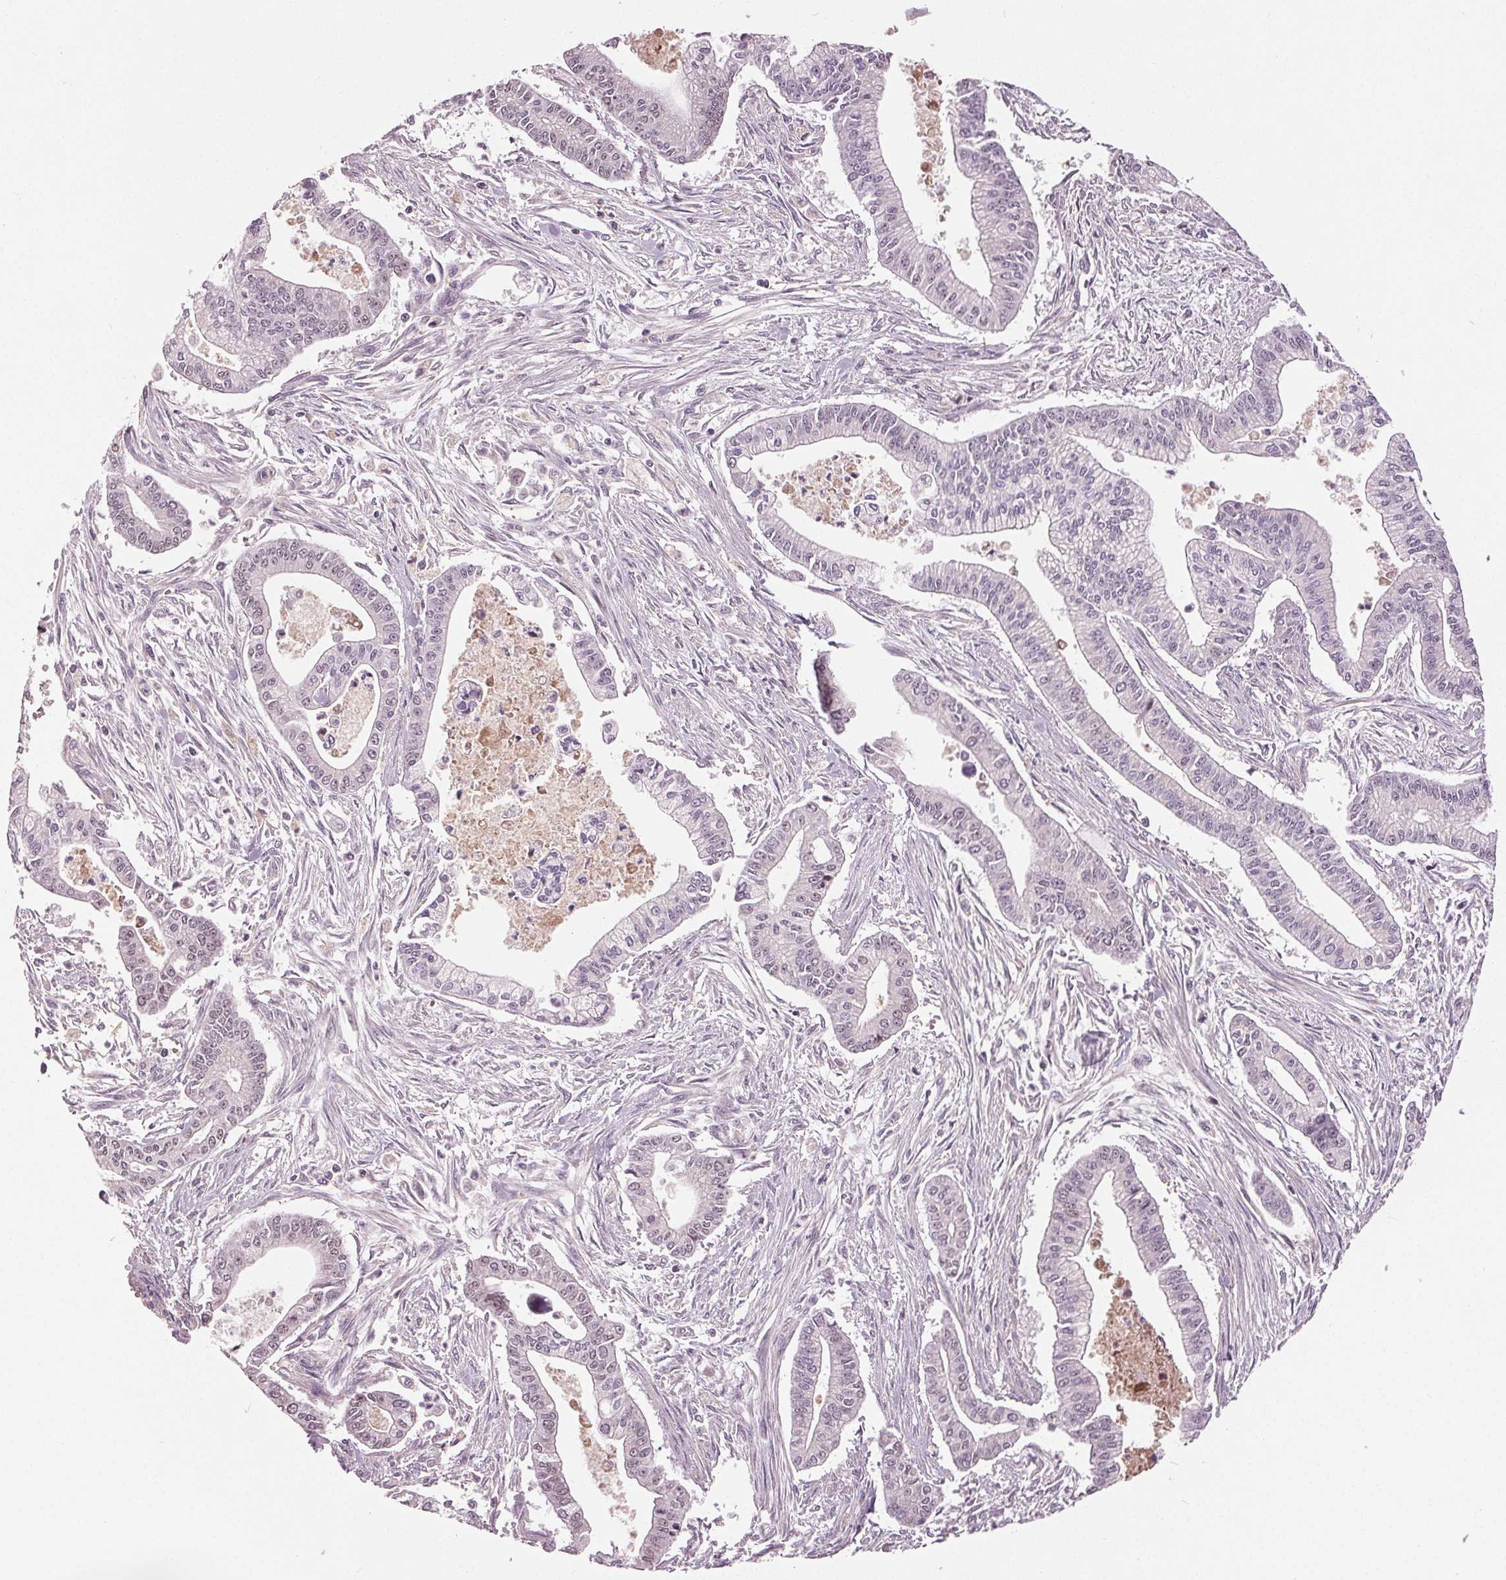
{"staining": {"intensity": "negative", "quantity": "none", "location": "none"}, "tissue": "pancreatic cancer", "cell_type": "Tumor cells", "image_type": "cancer", "snomed": [{"axis": "morphology", "description": "Adenocarcinoma, NOS"}, {"axis": "topography", "description": "Pancreas"}], "caption": "Tumor cells show no significant staining in adenocarcinoma (pancreatic).", "gene": "ZNF605", "patient": {"sex": "female", "age": 65}}